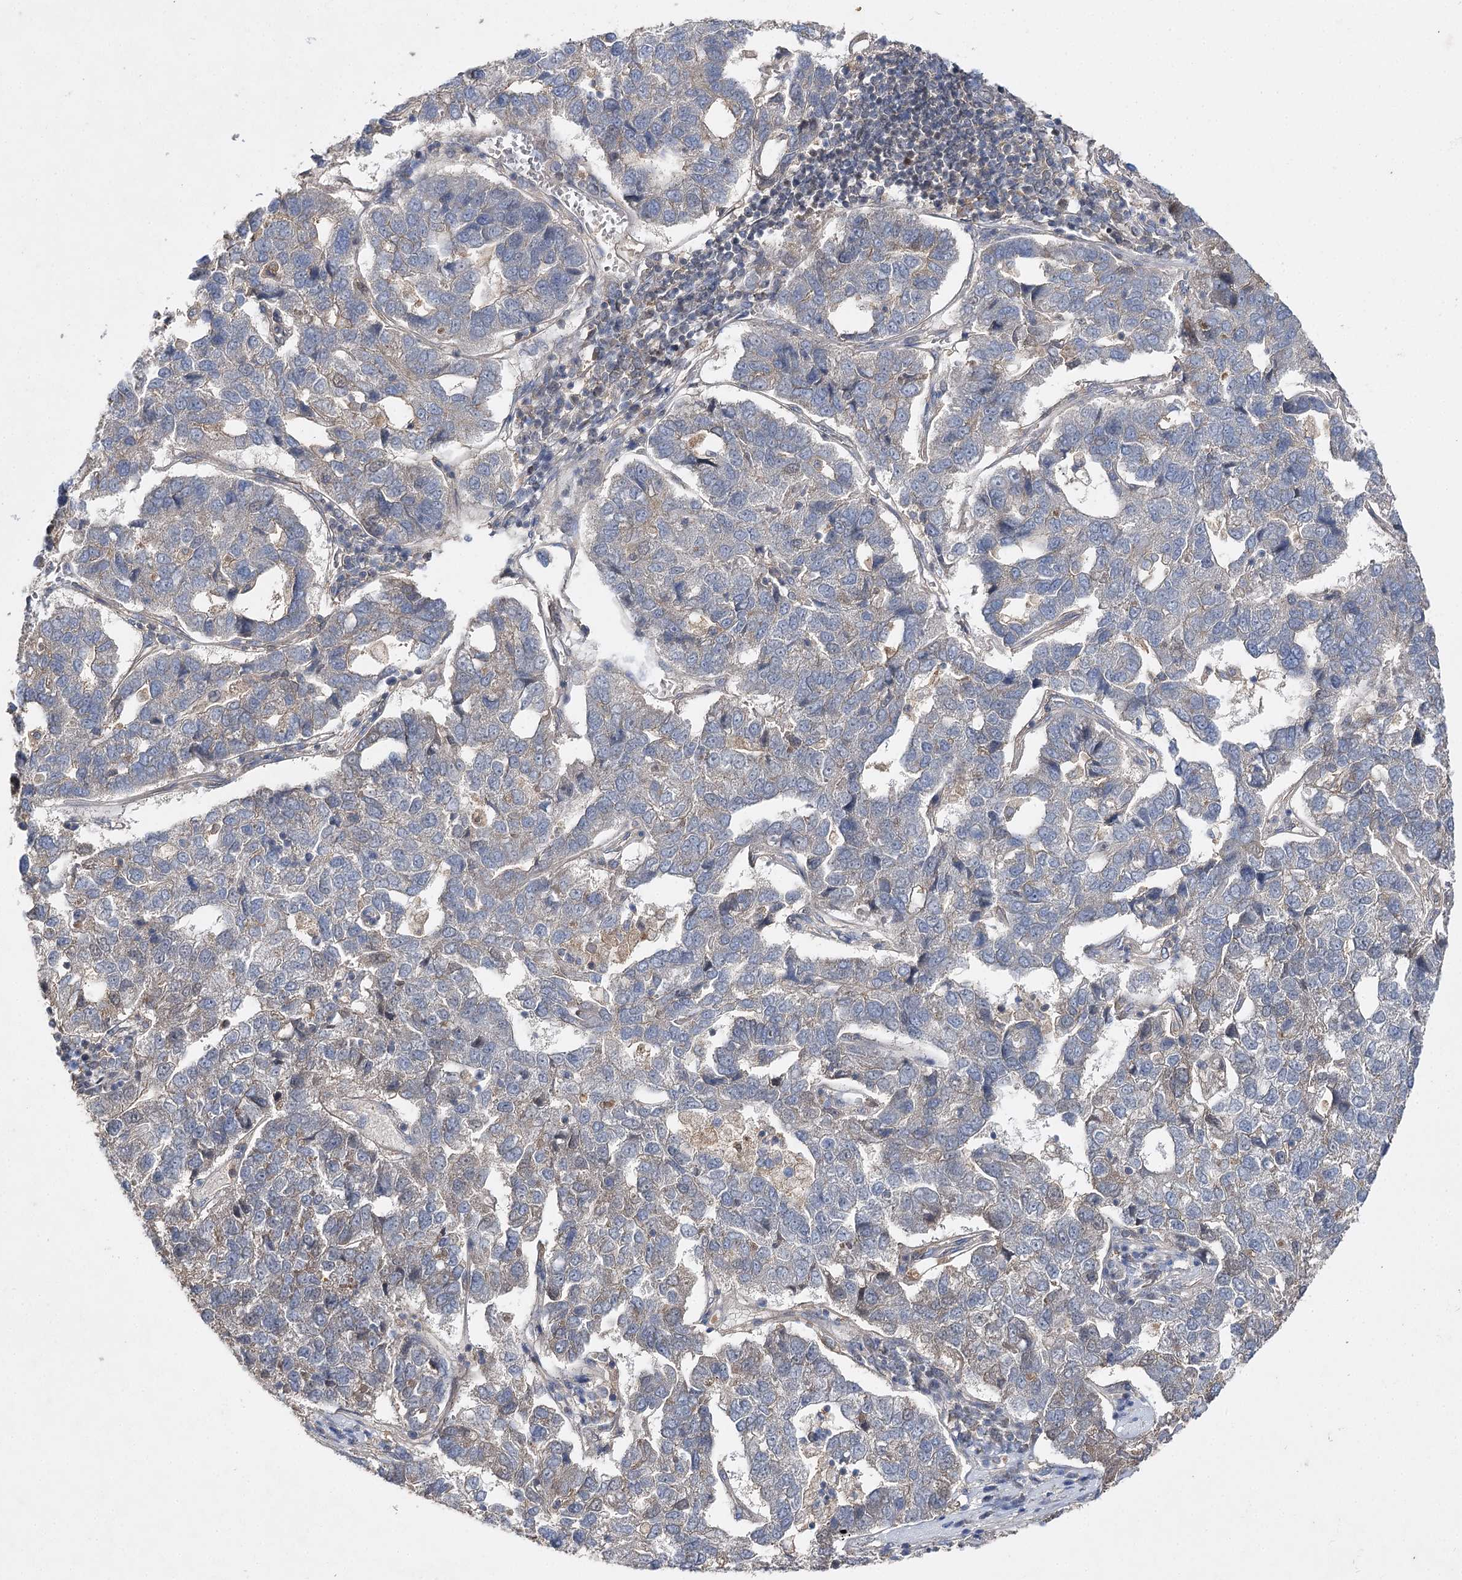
{"staining": {"intensity": "weak", "quantity": "<25%", "location": "cytoplasmic/membranous"}, "tissue": "pancreatic cancer", "cell_type": "Tumor cells", "image_type": "cancer", "snomed": [{"axis": "morphology", "description": "Adenocarcinoma, NOS"}, {"axis": "topography", "description": "Pancreas"}], "caption": "Image shows no protein expression in tumor cells of pancreatic cancer (adenocarcinoma) tissue.", "gene": "BCR", "patient": {"sex": "female", "age": 61}}